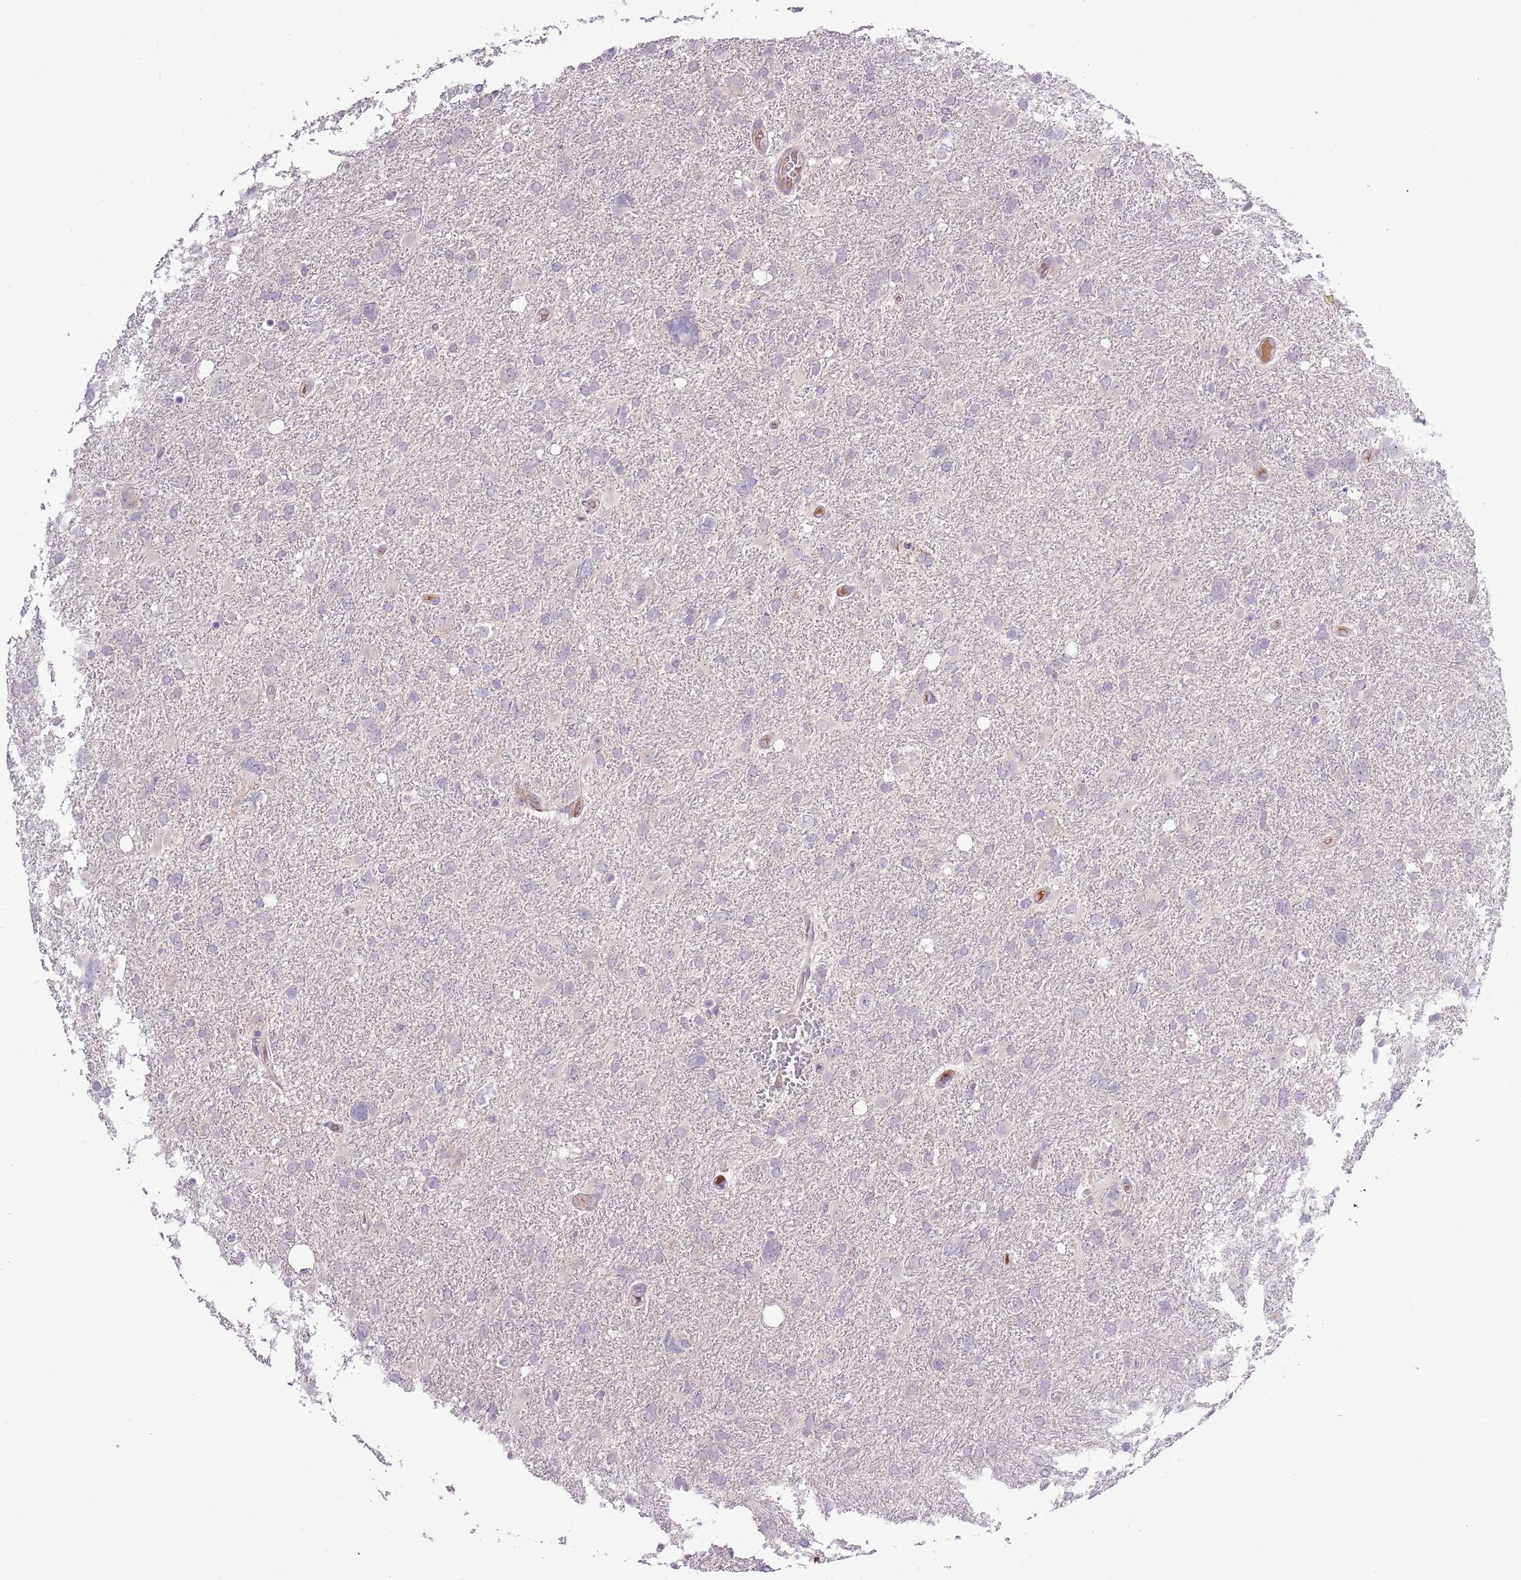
{"staining": {"intensity": "negative", "quantity": "none", "location": "none"}, "tissue": "glioma", "cell_type": "Tumor cells", "image_type": "cancer", "snomed": [{"axis": "morphology", "description": "Glioma, malignant, High grade"}, {"axis": "topography", "description": "Brain"}], "caption": "Malignant glioma (high-grade) stained for a protein using immunohistochemistry (IHC) exhibits no staining tumor cells.", "gene": "SHROOM3", "patient": {"sex": "male", "age": 61}}